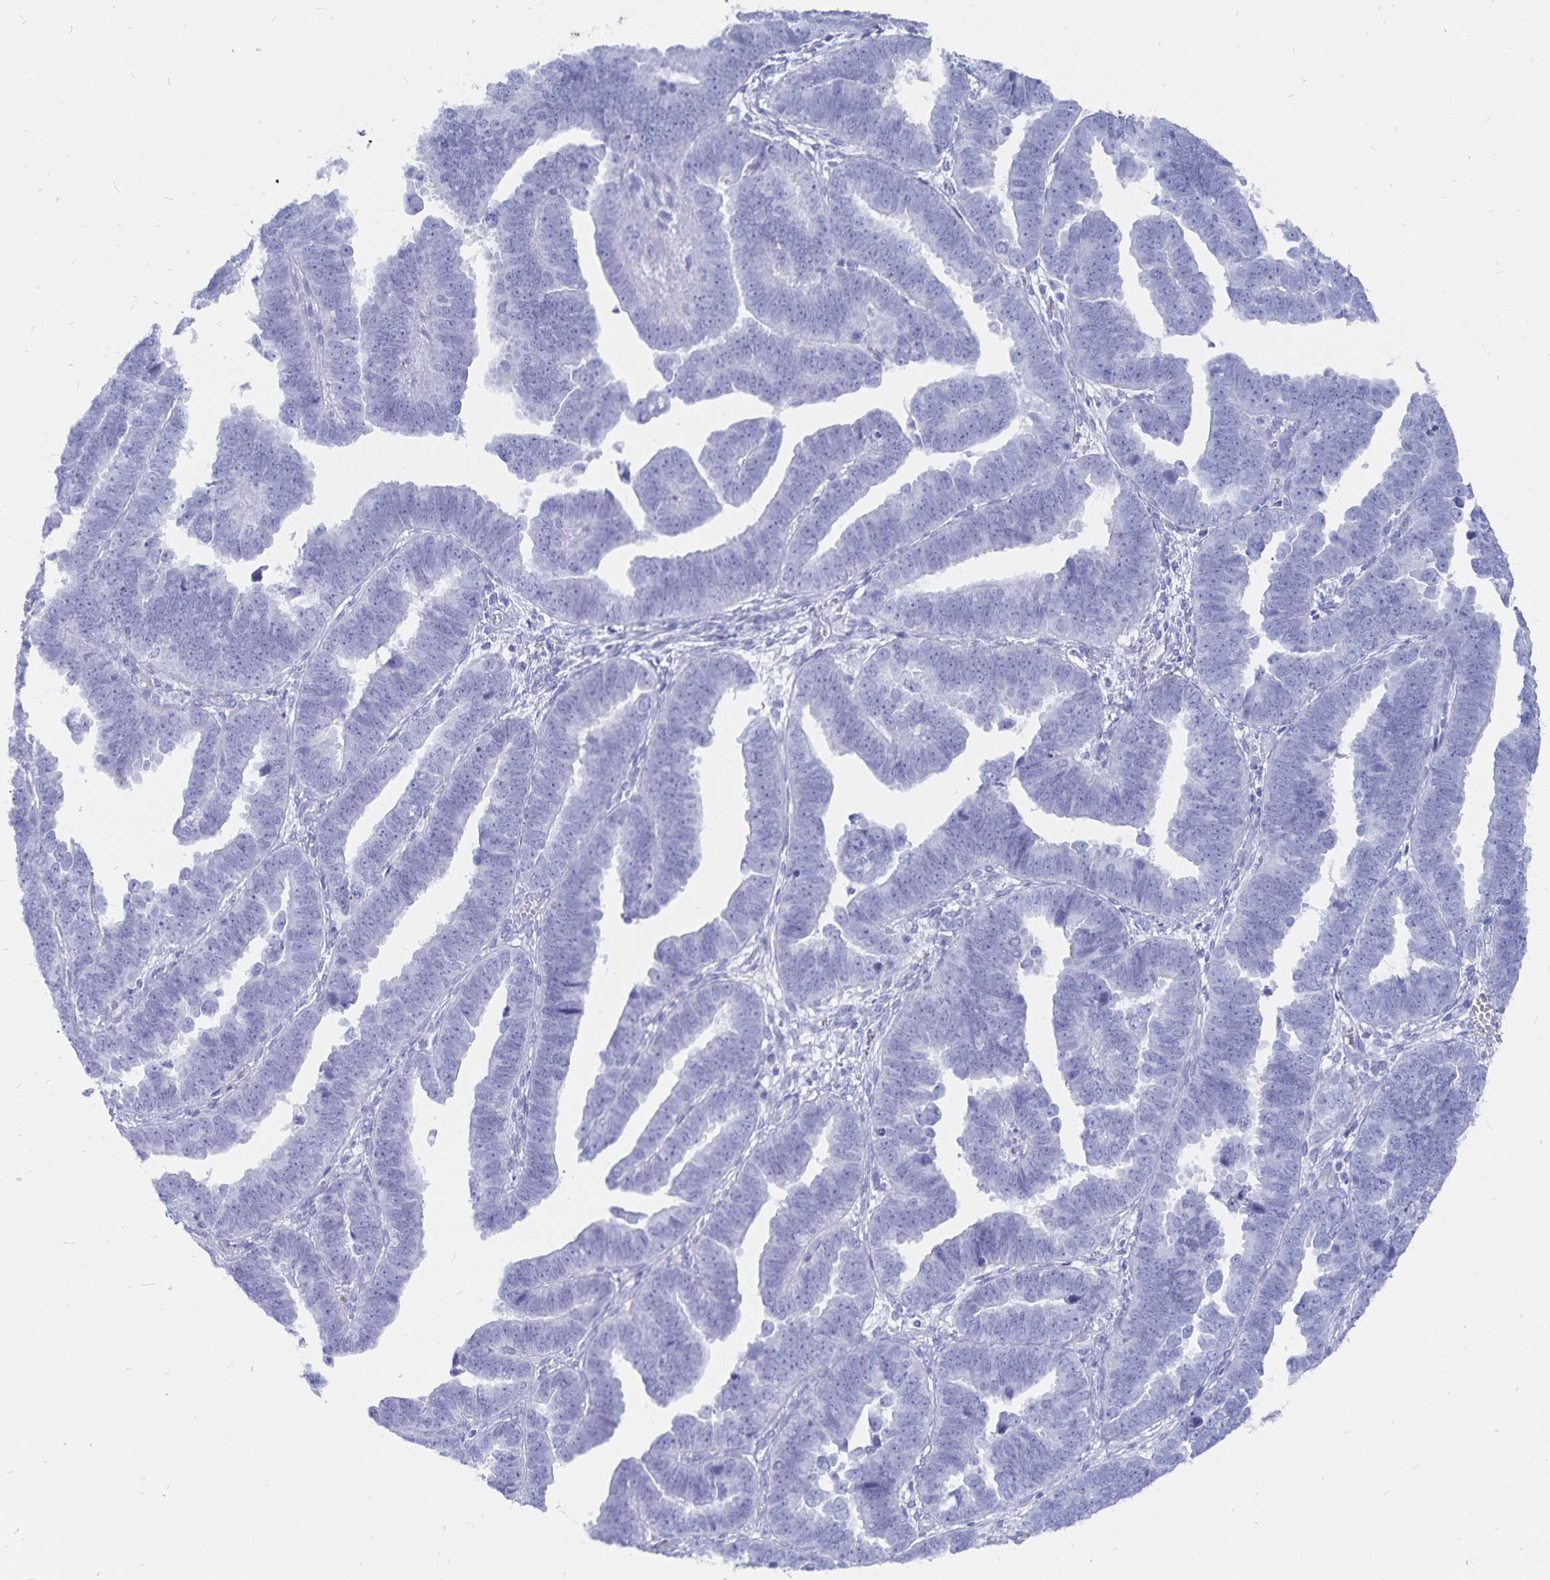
{"staining": {"intensity": "negative", "quantity": "none", "location": "none"}, "tissue": "endometrial cancer", "cell_type": "Tumor cells", "image_type": "cancer", "snomed": [{"axis": "morphology", "description": "Adenocarcinoma, NOS"}, {"axis": "topography", "description": "Endometrium"}], "caption": "A histopathology image of human endometrial cancer is negative for staining in tumor cells.", "gene": "INSL5", "patient": {"sex": "female", "age": 75}}